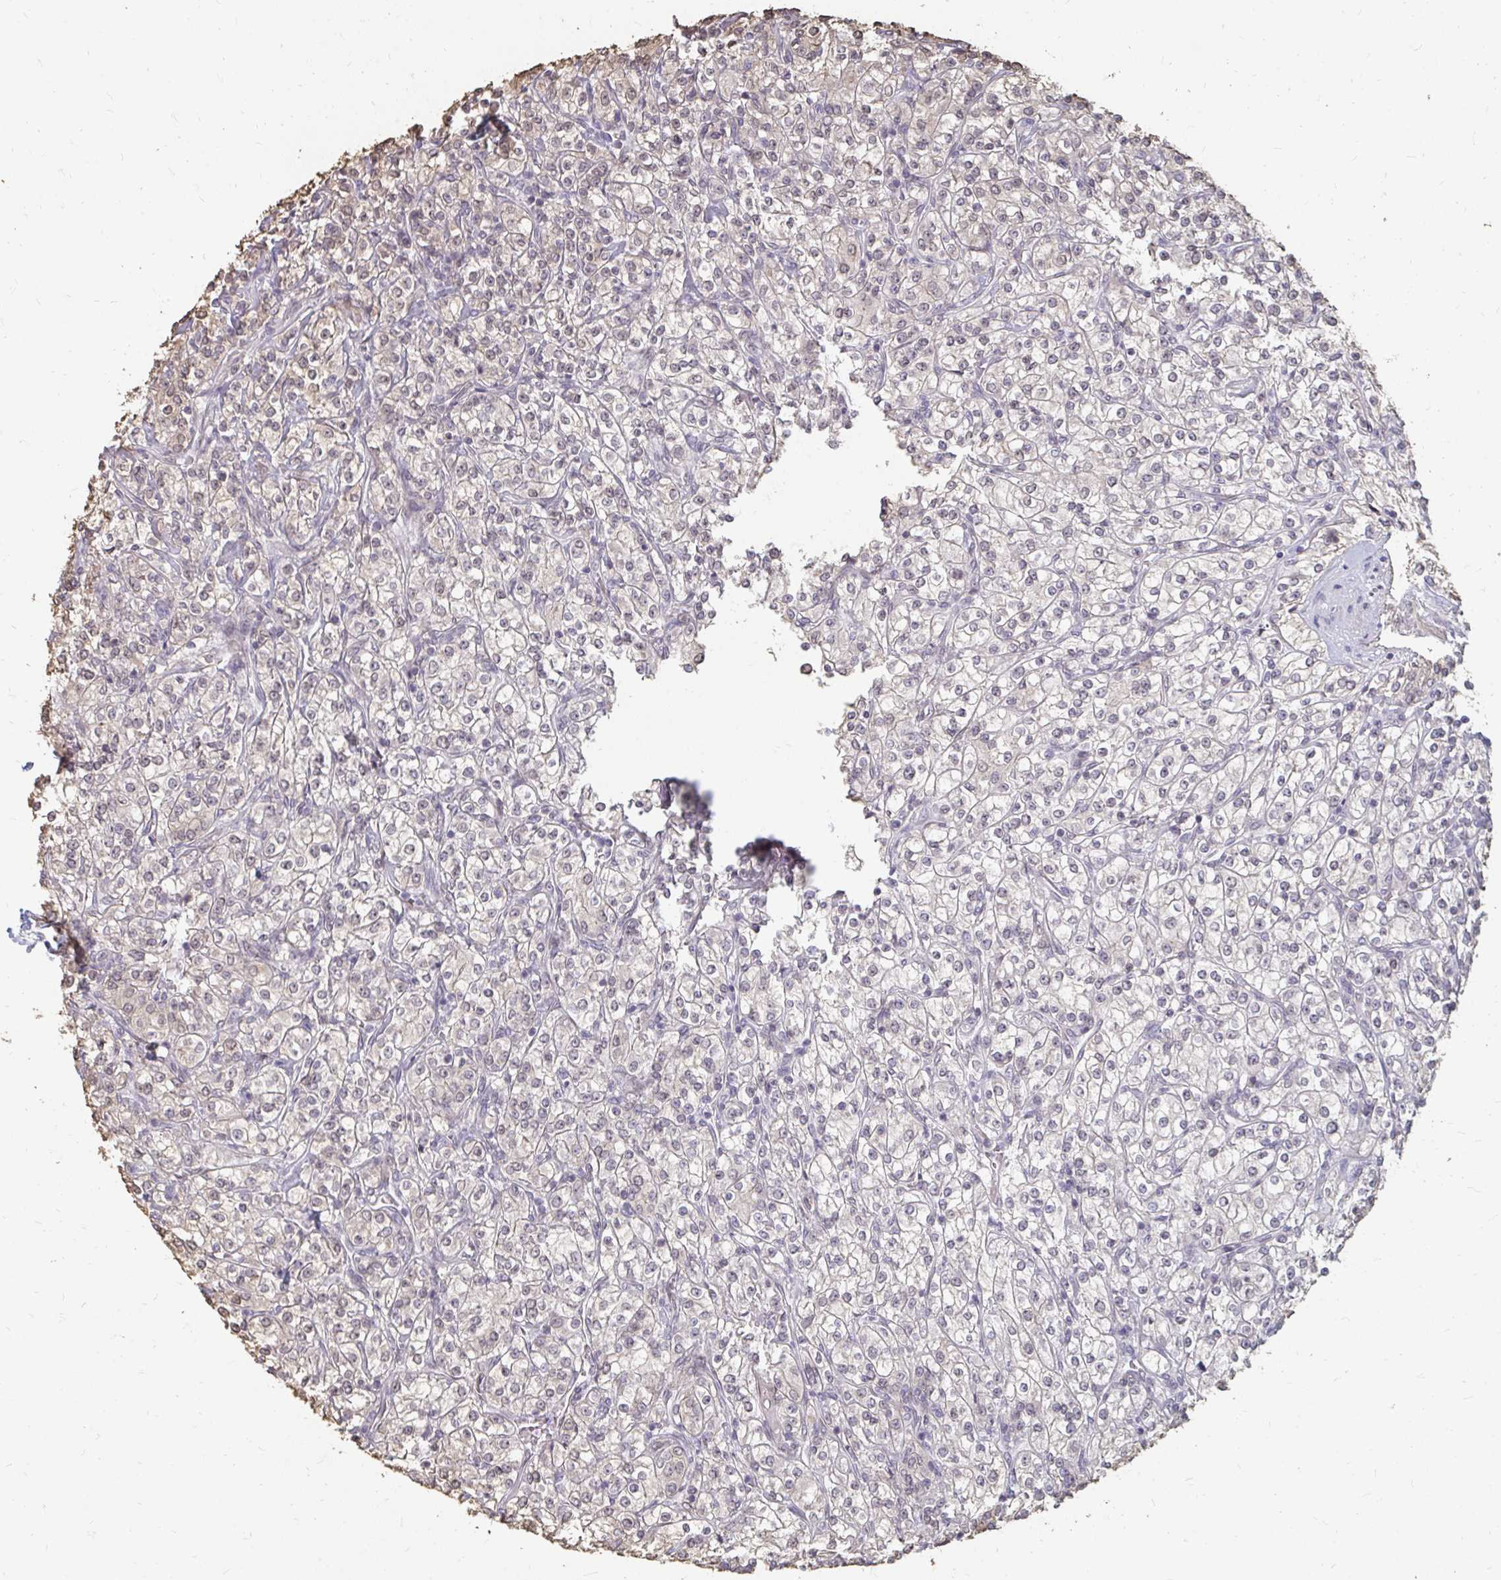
{"staining": {"intensity": "weak", "quantity": "<25%", "location": "cytoplasmic/membranous"}, "tissue": "renal cancer", "cell_type": "Tumor cells", "image_type": "cancer", "snomed": [{"axis": "morphology", "description": "Adenocarcinoma, NOS"}, {"axis": "topography", "description": "Kidney"}], "caption": "Renal cancer stained for a protein using immunohistochemistry (IHC) shows no expression tumor cells.", "gene": "GPC5", "patient": {"sex": "male", "age": 77}}